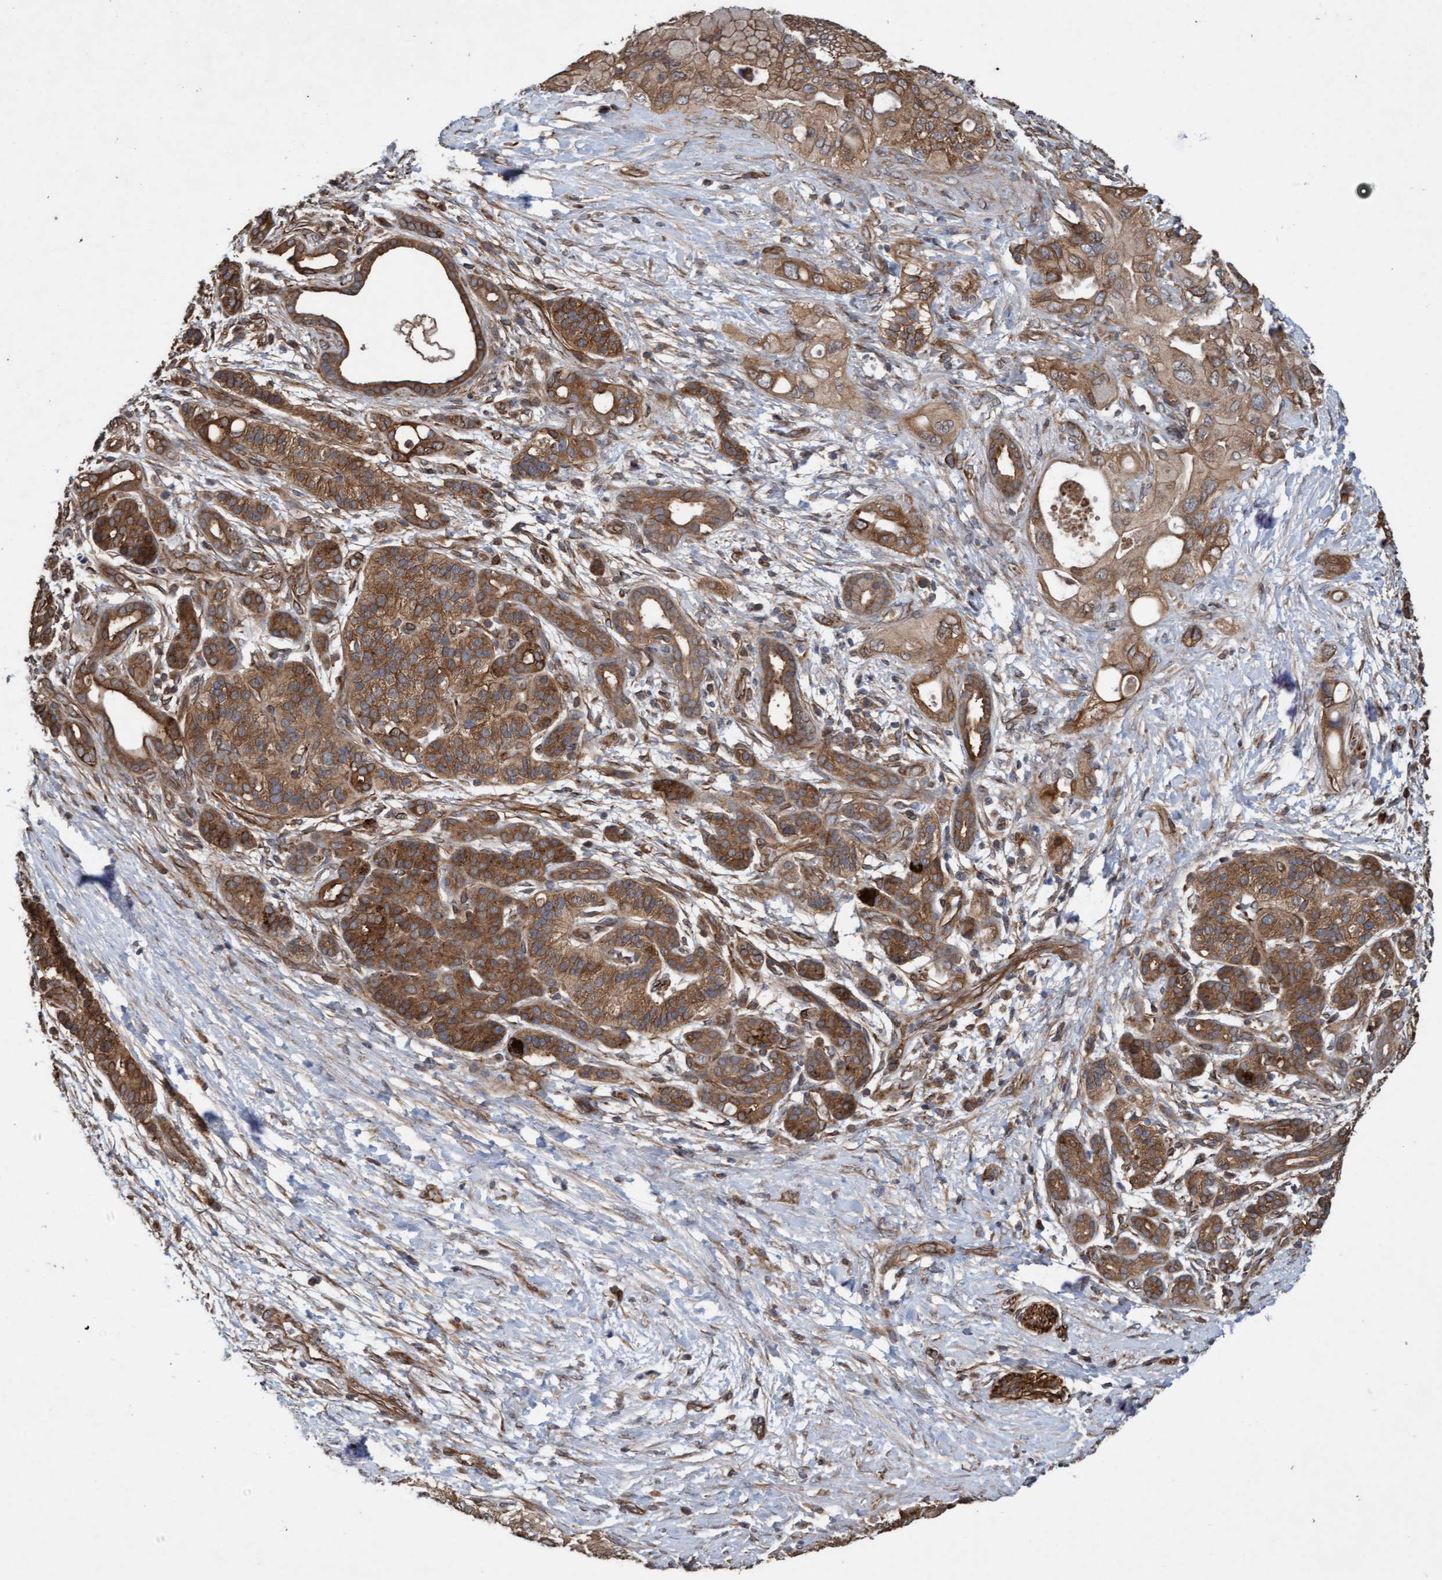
{"staining": {"intensity": "moderate", "quantity": ">75%", "location": "cytoplasmic/membranous,nuclear"}, "tissue": "pancreatic cancer", "cell_type": "Tumor cells", "image_type": "cancer", "snomed": [{"axis": "morphology", "description": "Adenocarcinoma, NOS"}, {"axis": "topography", "description": "Pancreas"}], "caption": "High-magnification brightfield microscopy of adenocarcinoma (pancreatic) stained with DAB (brown) and counterstained with hematoxylin (blue). tumor cells exhibit moderate cytoplasmic/membranous and nuclear expression is identified in approximately>75% of cells.", "gene": "CDC42EP4", "patient": {"sex": "male", "age": 59}}